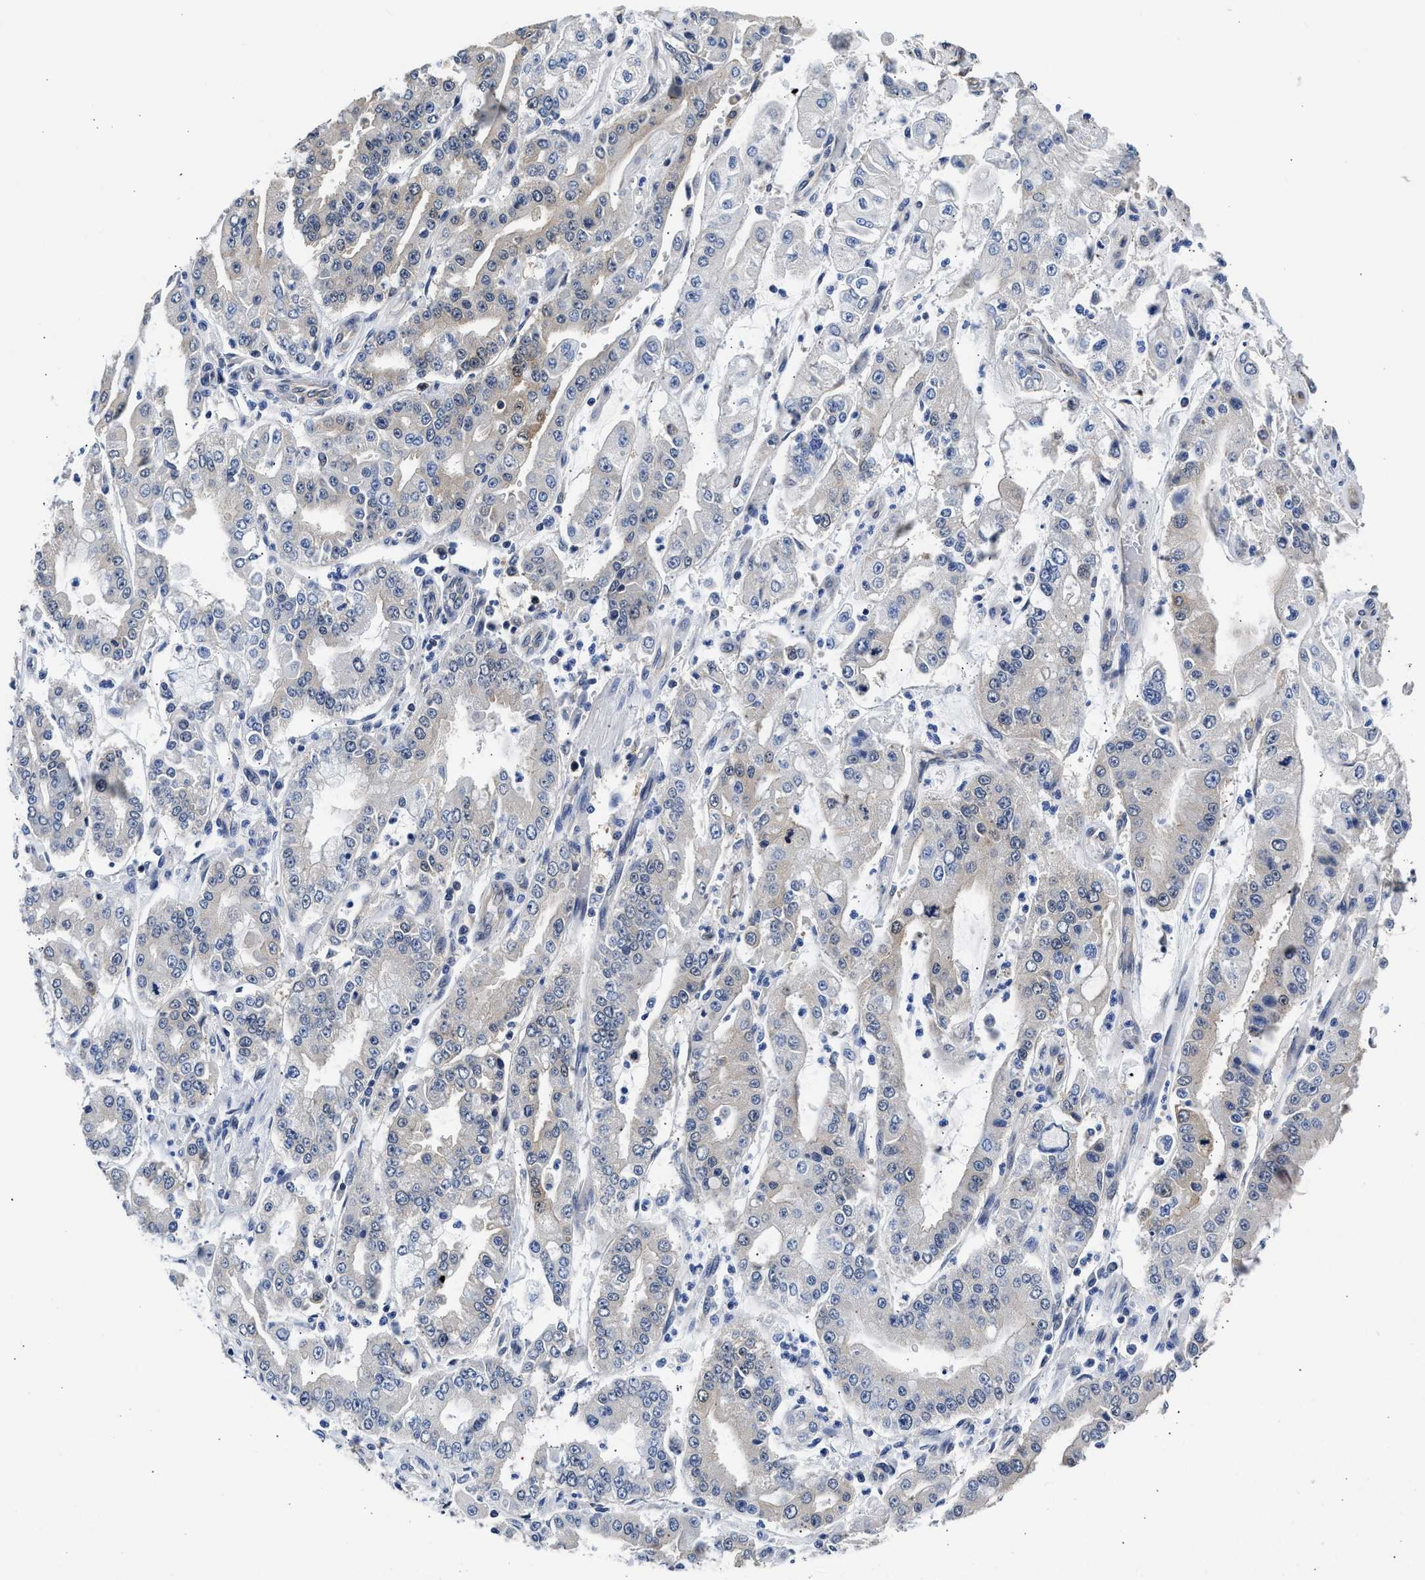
{"staining": {"intensity": "weak", "quantity": "<25%", "location": "cytoplasmic/membranous"}, "tissue": "stomach cancer", "cell_type": "Tumor cells", "image_type": "cancer", "snomed": [{"axis": "morphology", "description": "Adenocarcinoma, NOS"}, {"axis": "topography", "description": "Stomach"}], "caption": "Tumor cells show no significant positivity in adenocarcinoma (stomach).", "gene": "XPO5", "patient": {"sex": "male", "age": 76}}